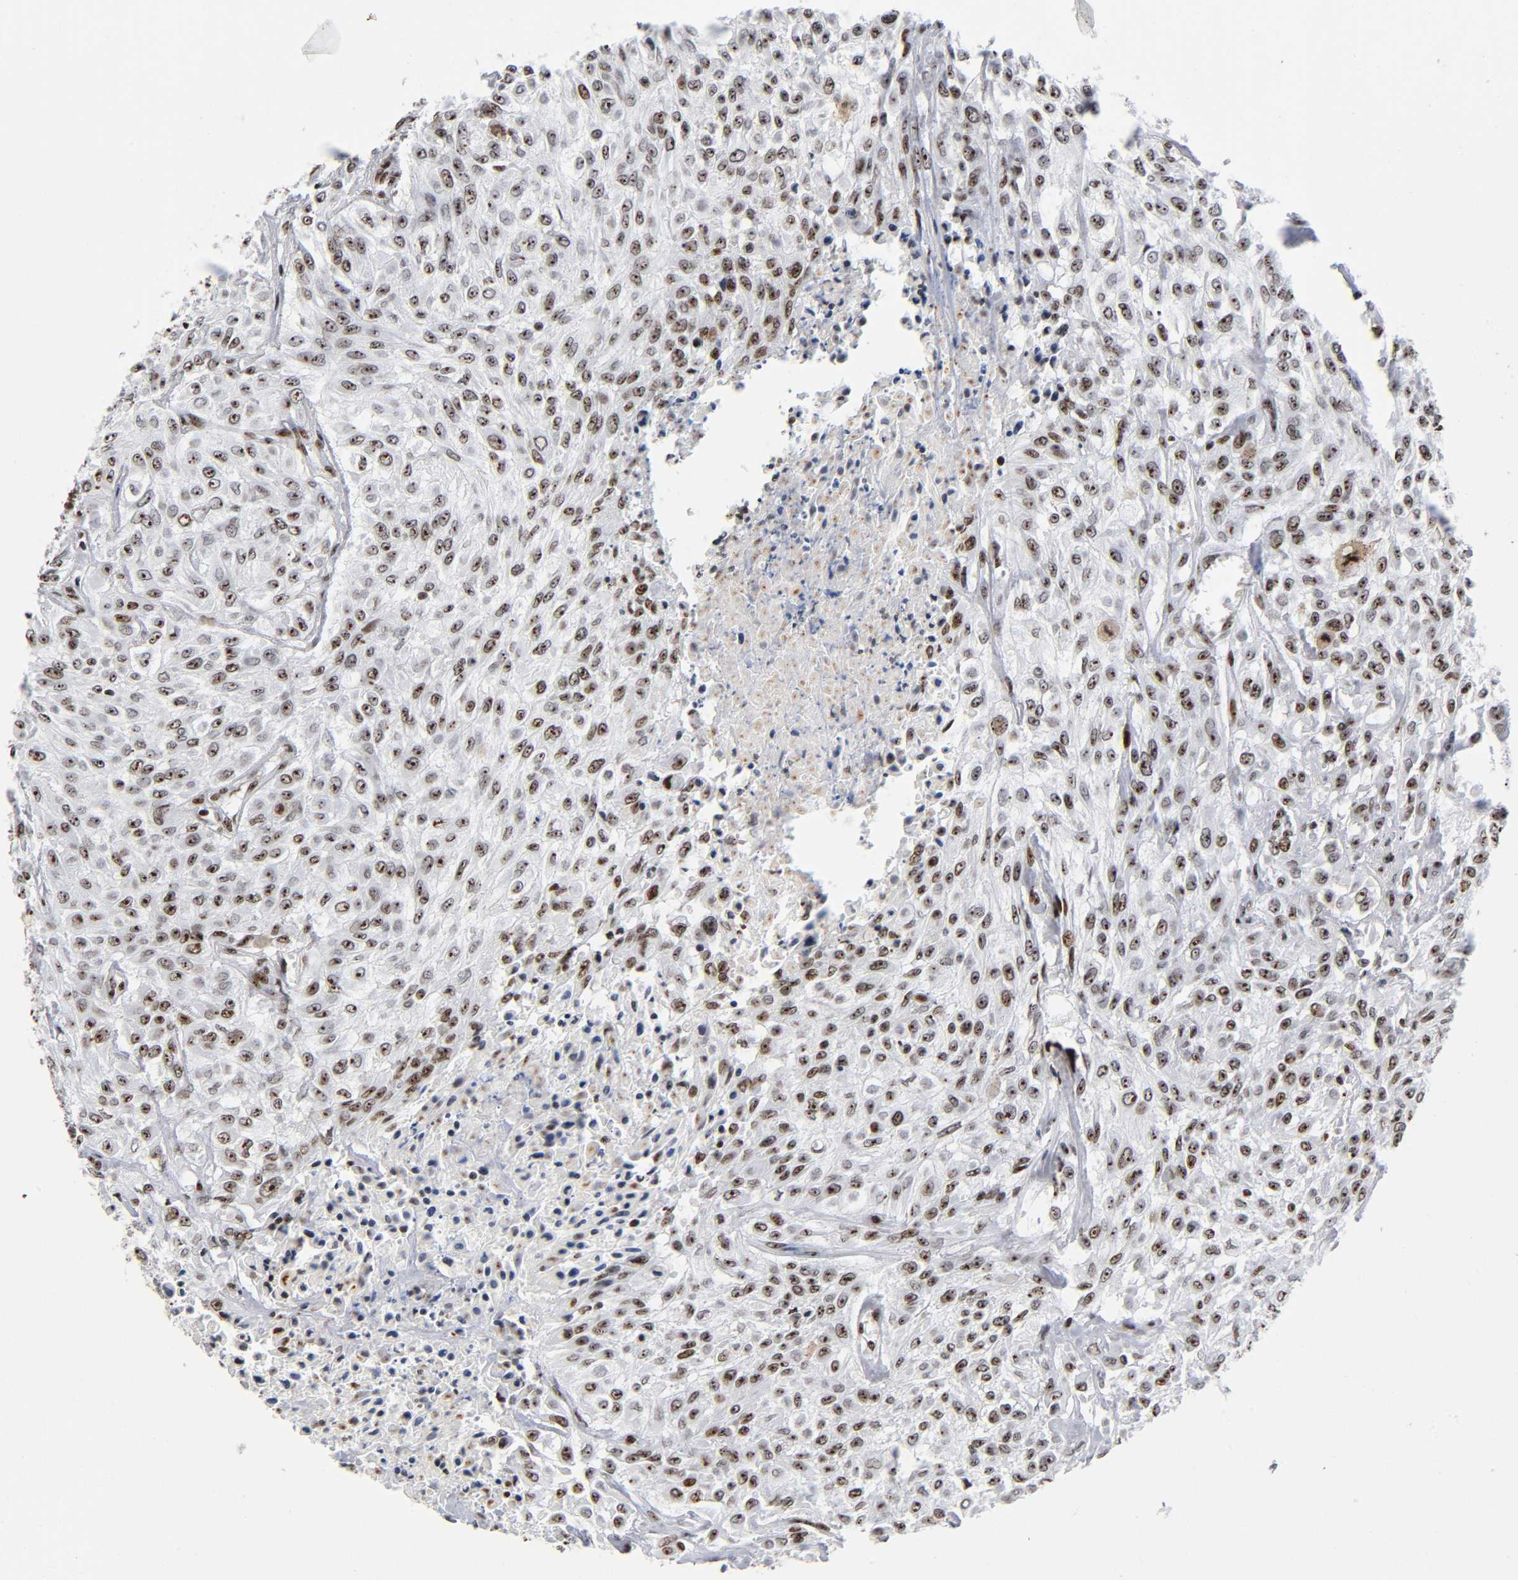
{"staining": {"intensity": "strong", "quantity": ">75%", "location": "nuclear"}, "tissue": "urothelial cancer", "cell_type": "Tumor cells", "image_type": "cancer", "snomed": [{"axis": "morphology", "description": "Urothelial carcinoma, High grade"}, {"axis": "topography", "description": "Urinary bladder"}], "caption": "Brown immunohistochemical staining in urothelial cancer displays strong nuclear expression in about >75% of tumor cells. The protein of interest is stained brown, and the nuclei are stained in blue (DAB (3,3'-diaminobenzidine) IHC with brightfield microscopy, high magnification).", "gene": "UBTF", "patient": {"sex": "male", "age": 57}}